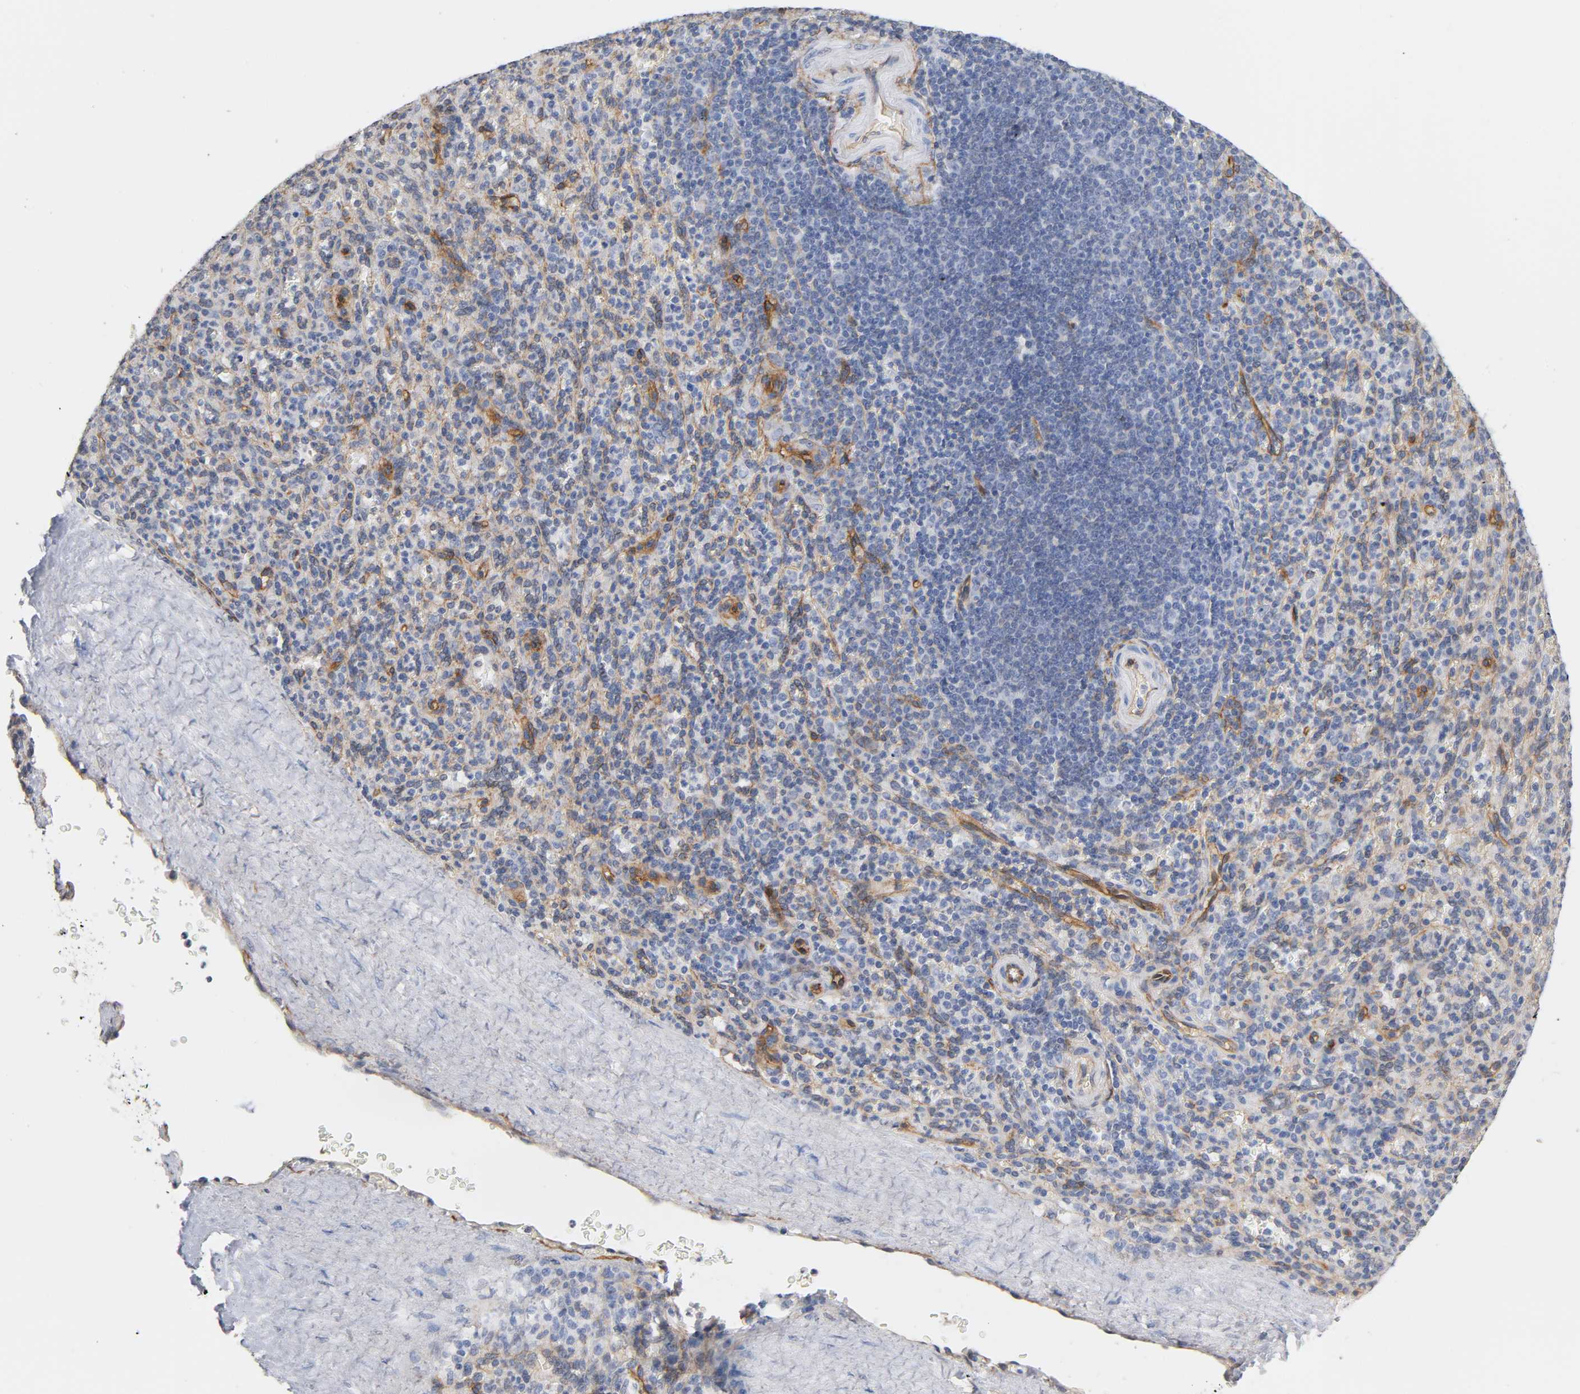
{"staining": {"intensity": "weak", "quantity": "<25%", "location": "cytoplasmic/membranous"}, "tissue": "spleen", "cell_type": "Cells in red pulp", "image_type": "normal", "snomed": [{"axis": "morphology", "description": "Normal tissue, NOS"}, {"axis": "topography", "description": "Spleen"}], "caption": "Immunohistochemistry photomicrograph of benign spleen stained for a protein (brown), which reveals no expression in cells in red pulp.", "gene": "SPTAN1", "patient": {"sex": "male", "age": 36}}